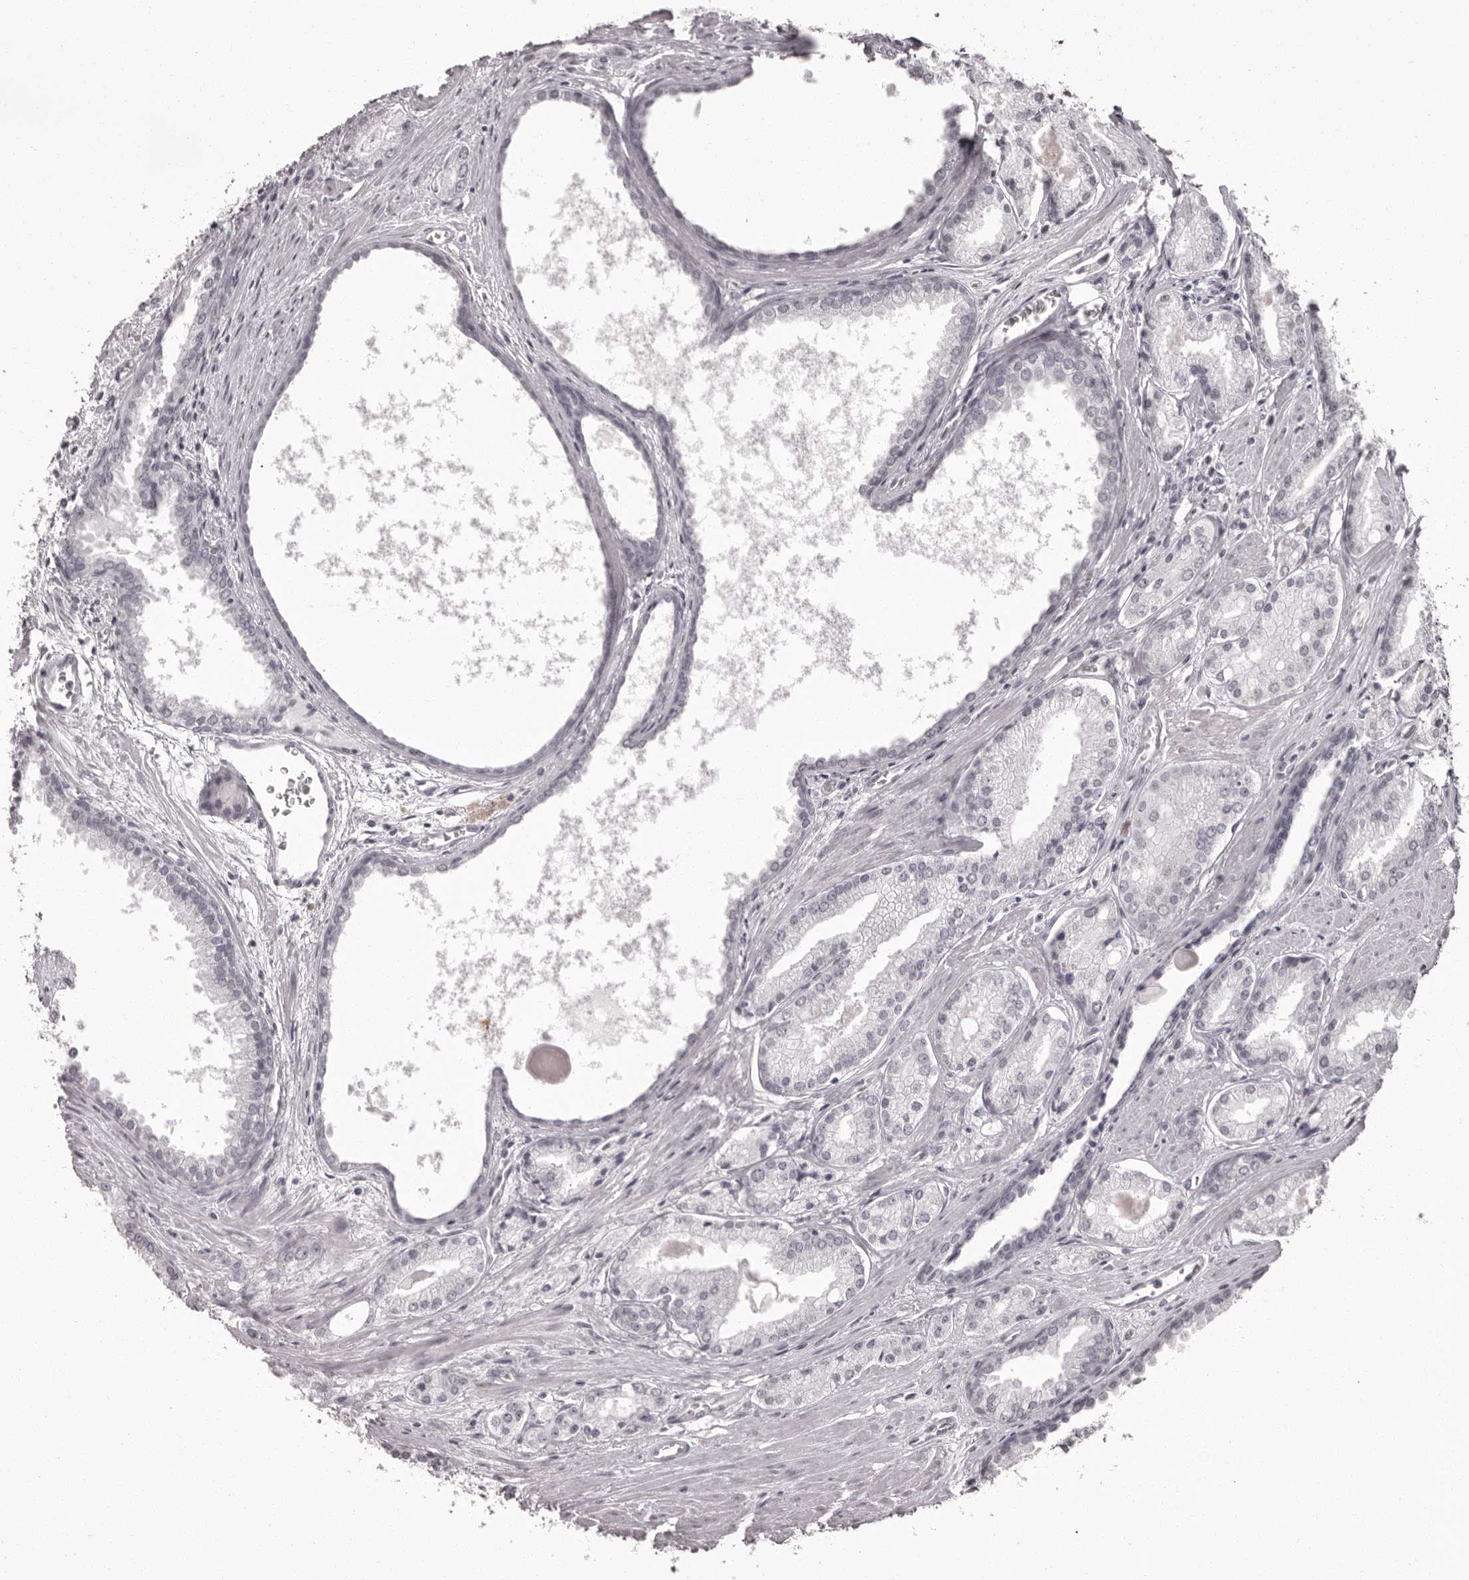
{"staining": {"intensity": "negative", "quantity": "none", "location": "none"}, "tissue": "prostate cancer", "cell_type": "Tumor cells", "image_type": "cancer", "snomed": [{"axis": "morphology", "description": "Adenocarcinoma, Low grade"}, {"axis": "topography", "description": "Prostate"}], "caption": "A high-resolution micrograph shows IHC staining of prostate cancer (low-grade adenocarcinoma), which exhibits no significant expression in tumor cells.", "gene": "C8orf74", "patient": {"sex": "male", "age": 54}}